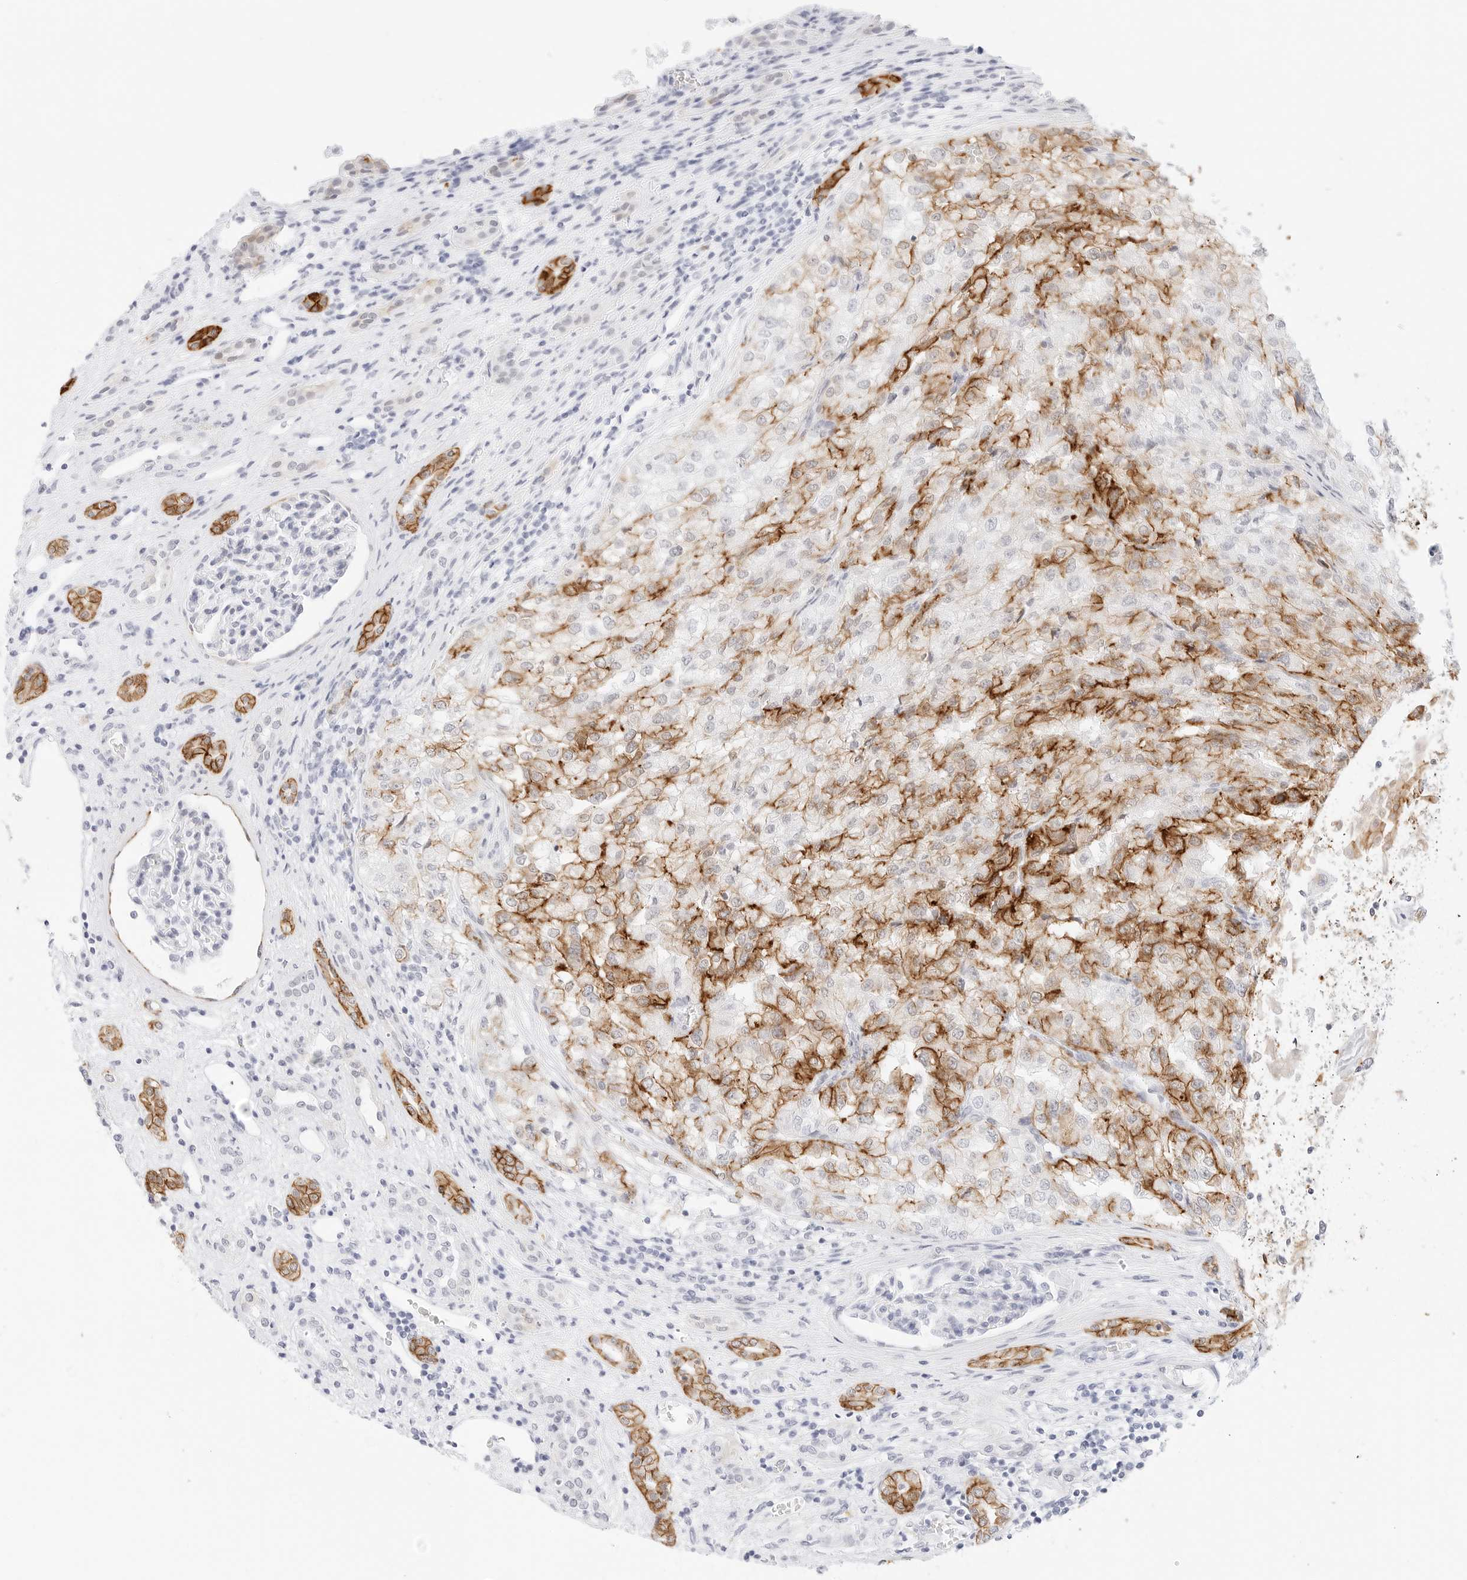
{"staining": {"intensity": "moderate", "quantity": "25%-75%", "location": "cytoplasmic/membranous"}, "tissue": "renal cancer", "cell_type": "Tumor cells", "image_type": "cancer", "snomed": [{"axis": "morphology", "description": "Adenocarcinoma, NOS"}, {"axis": "topography", "description": "Kidney"}], "caption": "IHC photomicrograph of human adenocarcinoma (renal) stained for a protein (brown), which reveals medium levels of moderate cytoplasmic/membranous expression in approximately 25%-75% of tumor cells.", "gene": "CDH1", "patient": {"sex": "female", "age": 54}}